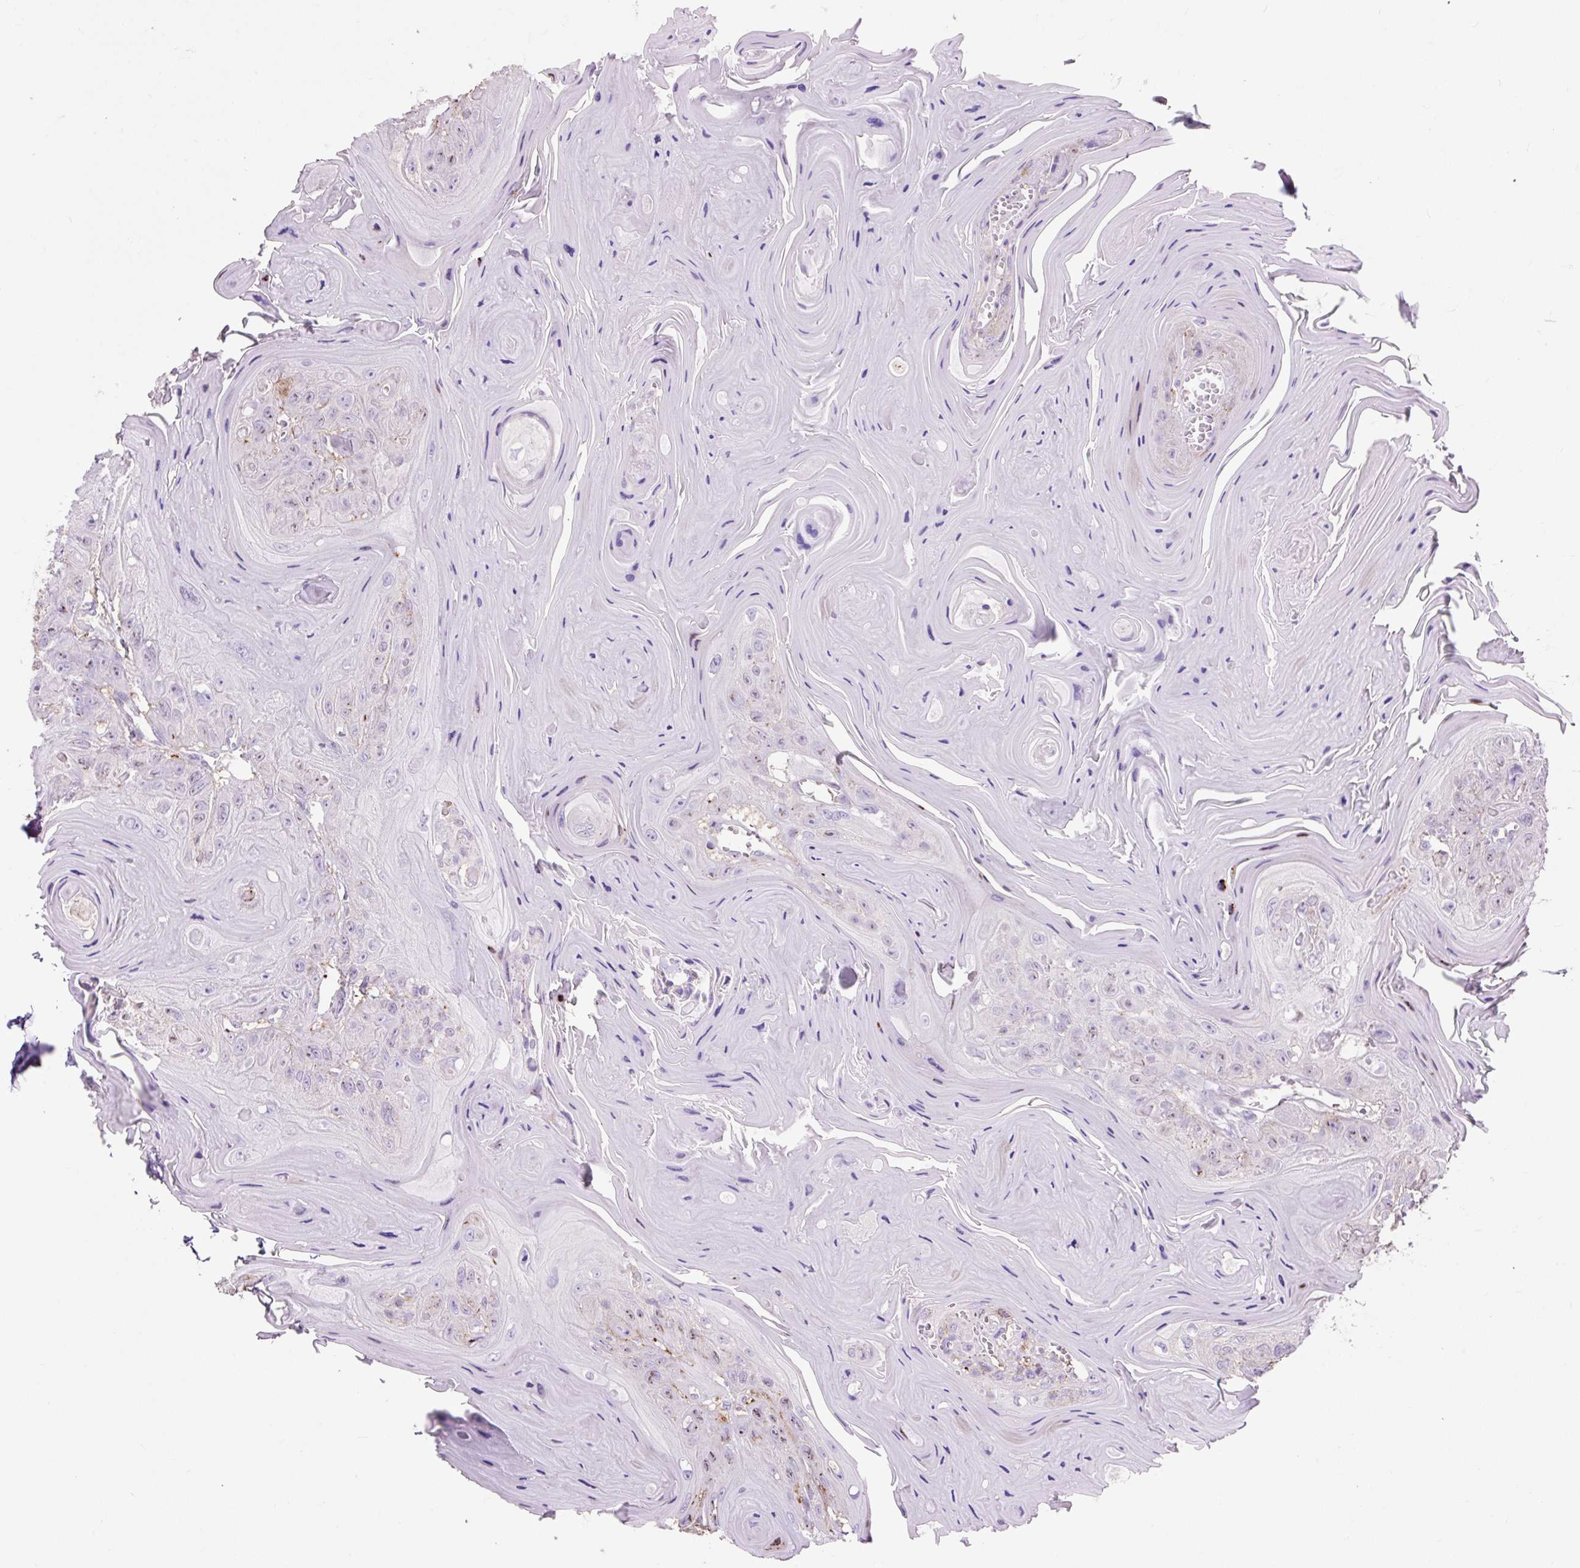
{"staining": {"intensity": "moderate", "quantity": "<25%", "location": "cytoplasmic/membranous"}, "tissue": "head and neck cancer", "cell_type": "Tumor cells", "image_type": "cancer", "snomed": [{"axis": "morphology", "description": "Squamous cell carcinoma, NOS"}, {"axis": "topography", "description": "Head-Neck"}], "caption": "IHC micrograph of head and neck cancer stained for a protein (brown), which displays low levels of moderate cytoplasmic/membranous positivity in about <25% of tumor cells.", "gene": "OR10A7", "patient": {"sex": "female", "age": 59}}